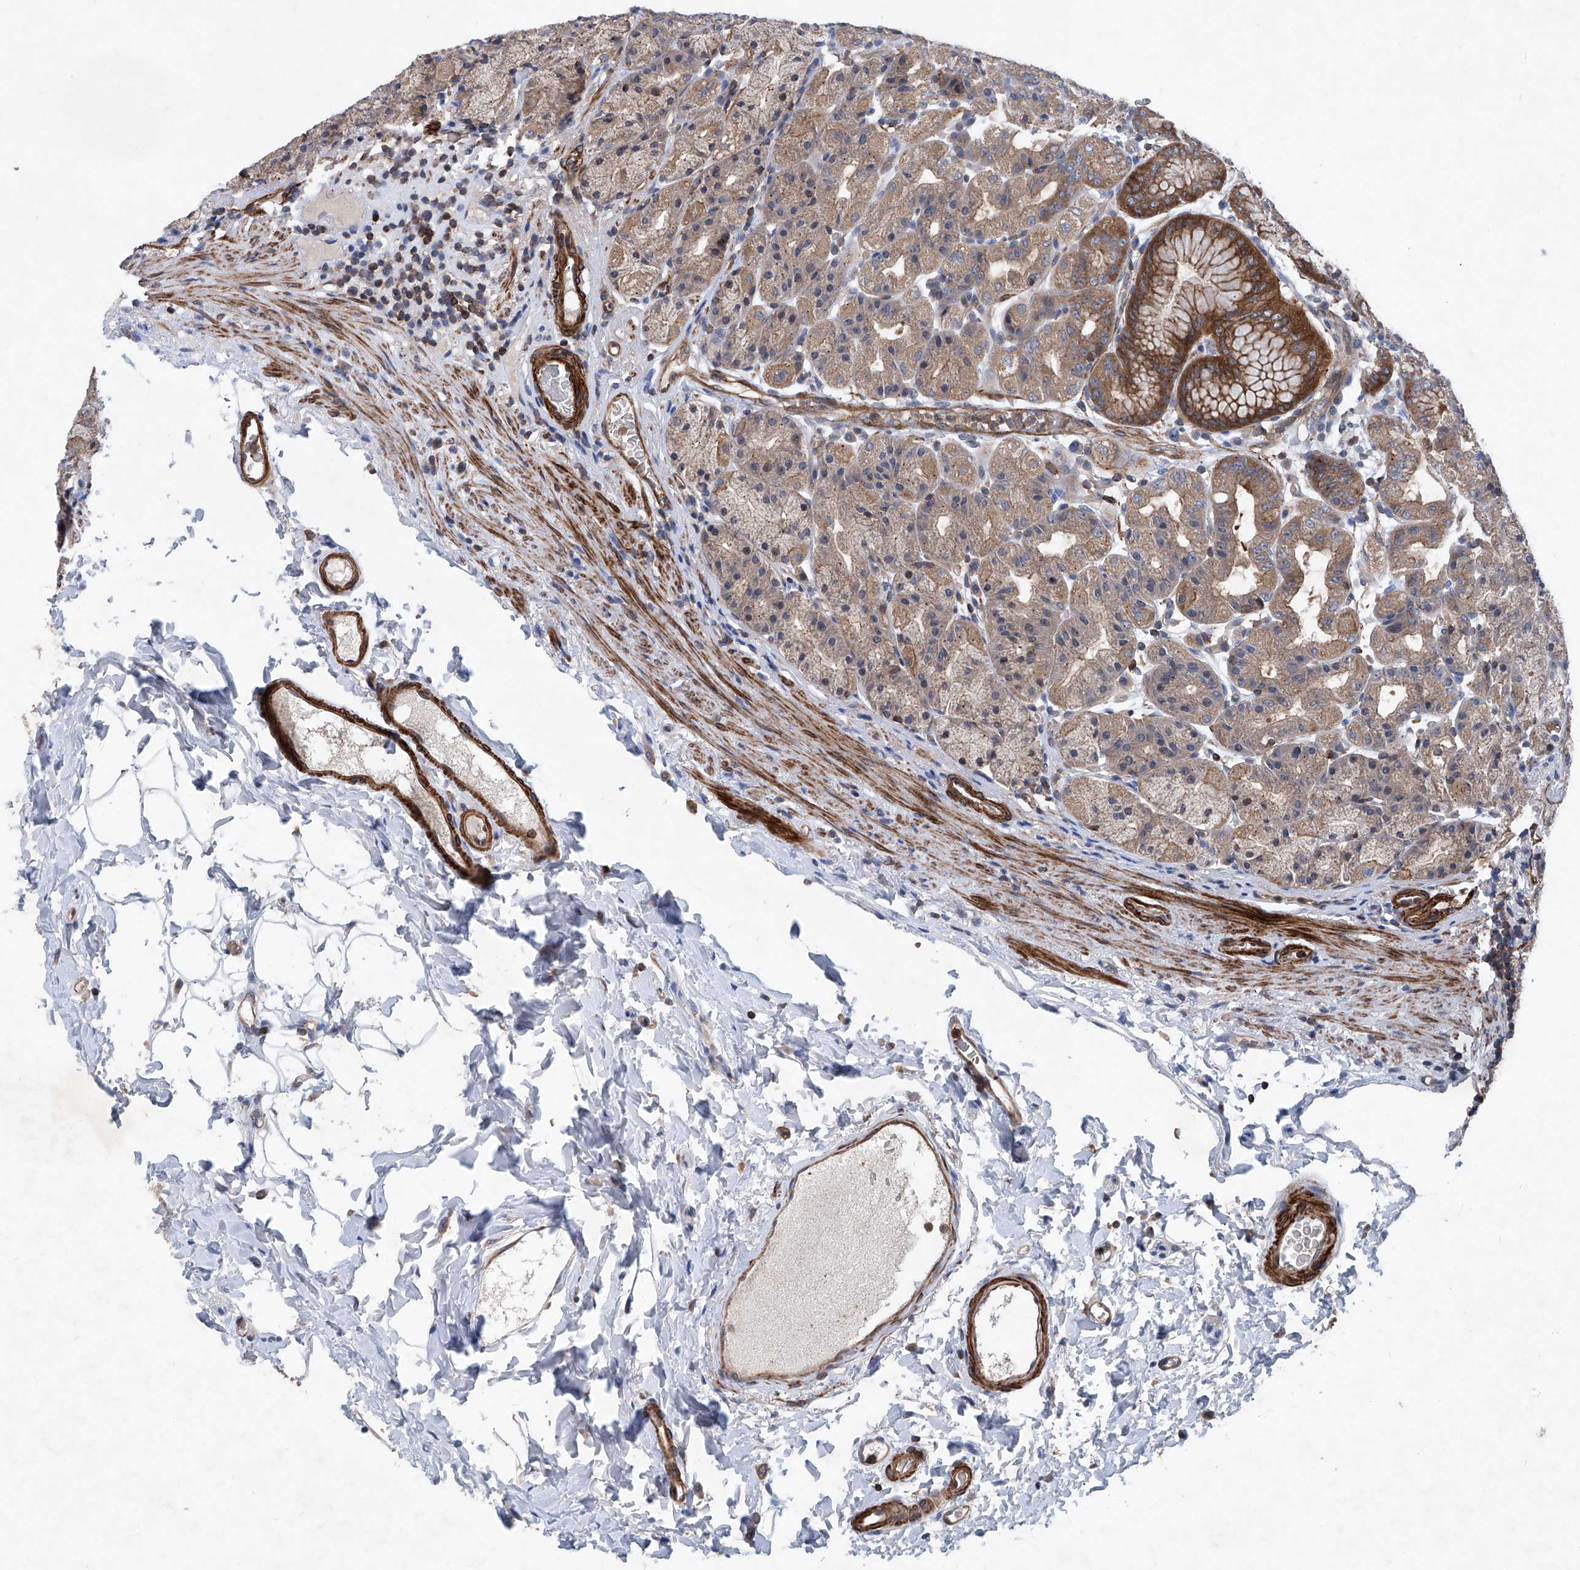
{"staining": {"intensity": "strong", "quantity": "25%-75%", "location": "cytoplasmic/membranous"}, "tissue": "stomach", "cell_type": "Glandular cells", "image_type": "normal", "snomed": [{"axis": "morphology", "description": "Normal tissue, NOS"}, {"axis": "topography", "description": "Stomach, upper"}], "caption": "This photomicrograph reveals immunohistochemistry (IHC) staining of unremarkable stomach, with high strong cytoplasmic/membranous expression in approximately 25%-75% of glandular cells.", "gene": "NT5C3A", "patient": {"sex": "male", "age": 68}}